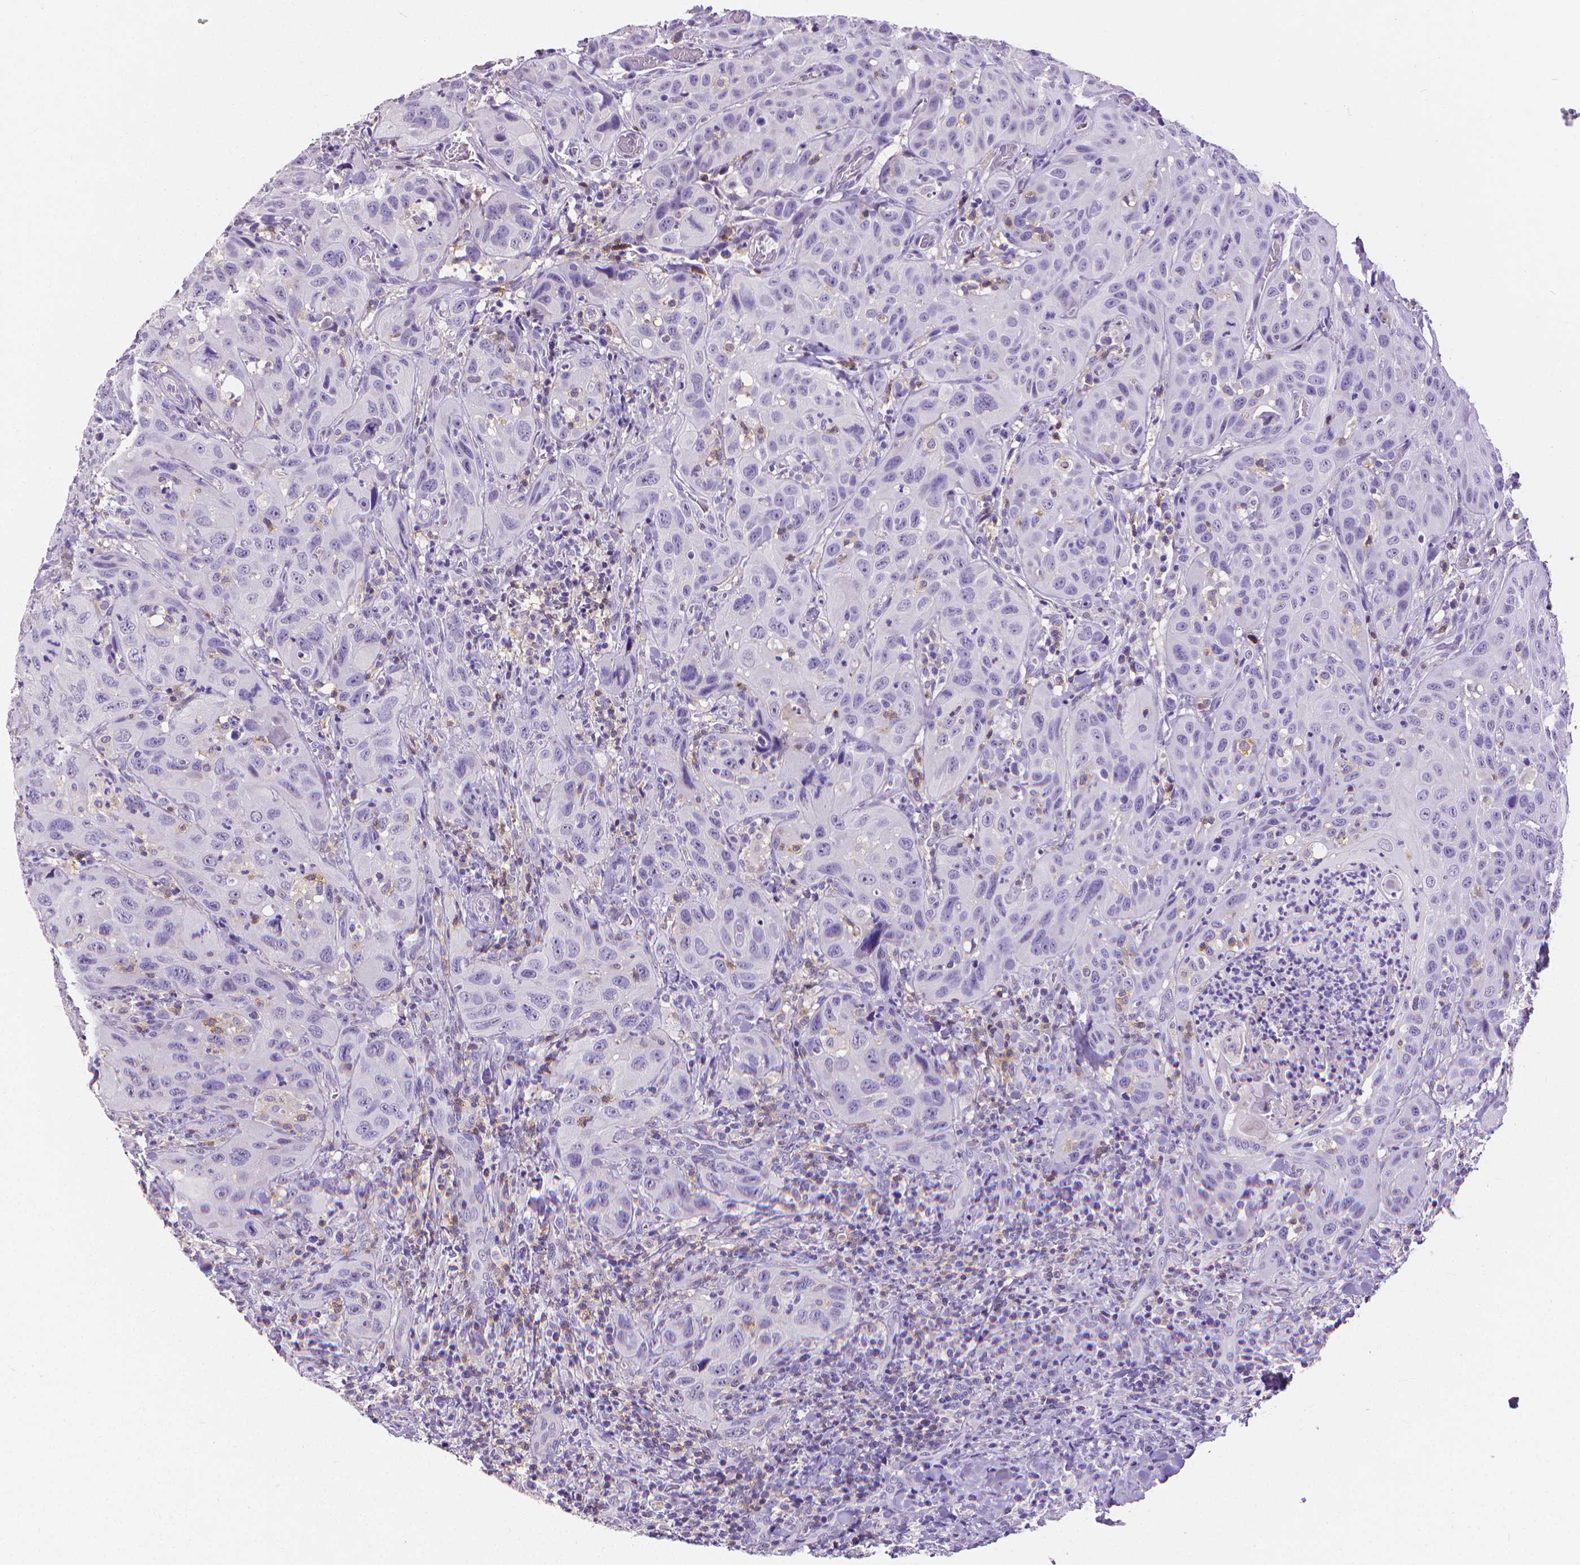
{"staining": {"intensity": "negative", "quantity": "none", "location": "none"}, "tissue": "head and neck cancer", "cell_type": "Tumor cells", "image_type": "cancer", "snomed": [{"axis": "morphology", "description": "Normal tissue, NOS"}, {"axis": "morphology", "description": "Squamous cell carcinoma, NOS"}, {"axis": "topography", "description": "Oral tissue"}, {"axis": "topography", "description": "Tounge, NOS"}, {"axis": "topography", "description": "Head-Neck"}], "caption": "A micrograph of head and neck cancer stained for a protein shows no brown staining in tumor cells.", "gene": "CD4", "patient": {"sex": "male", "age": 62}}